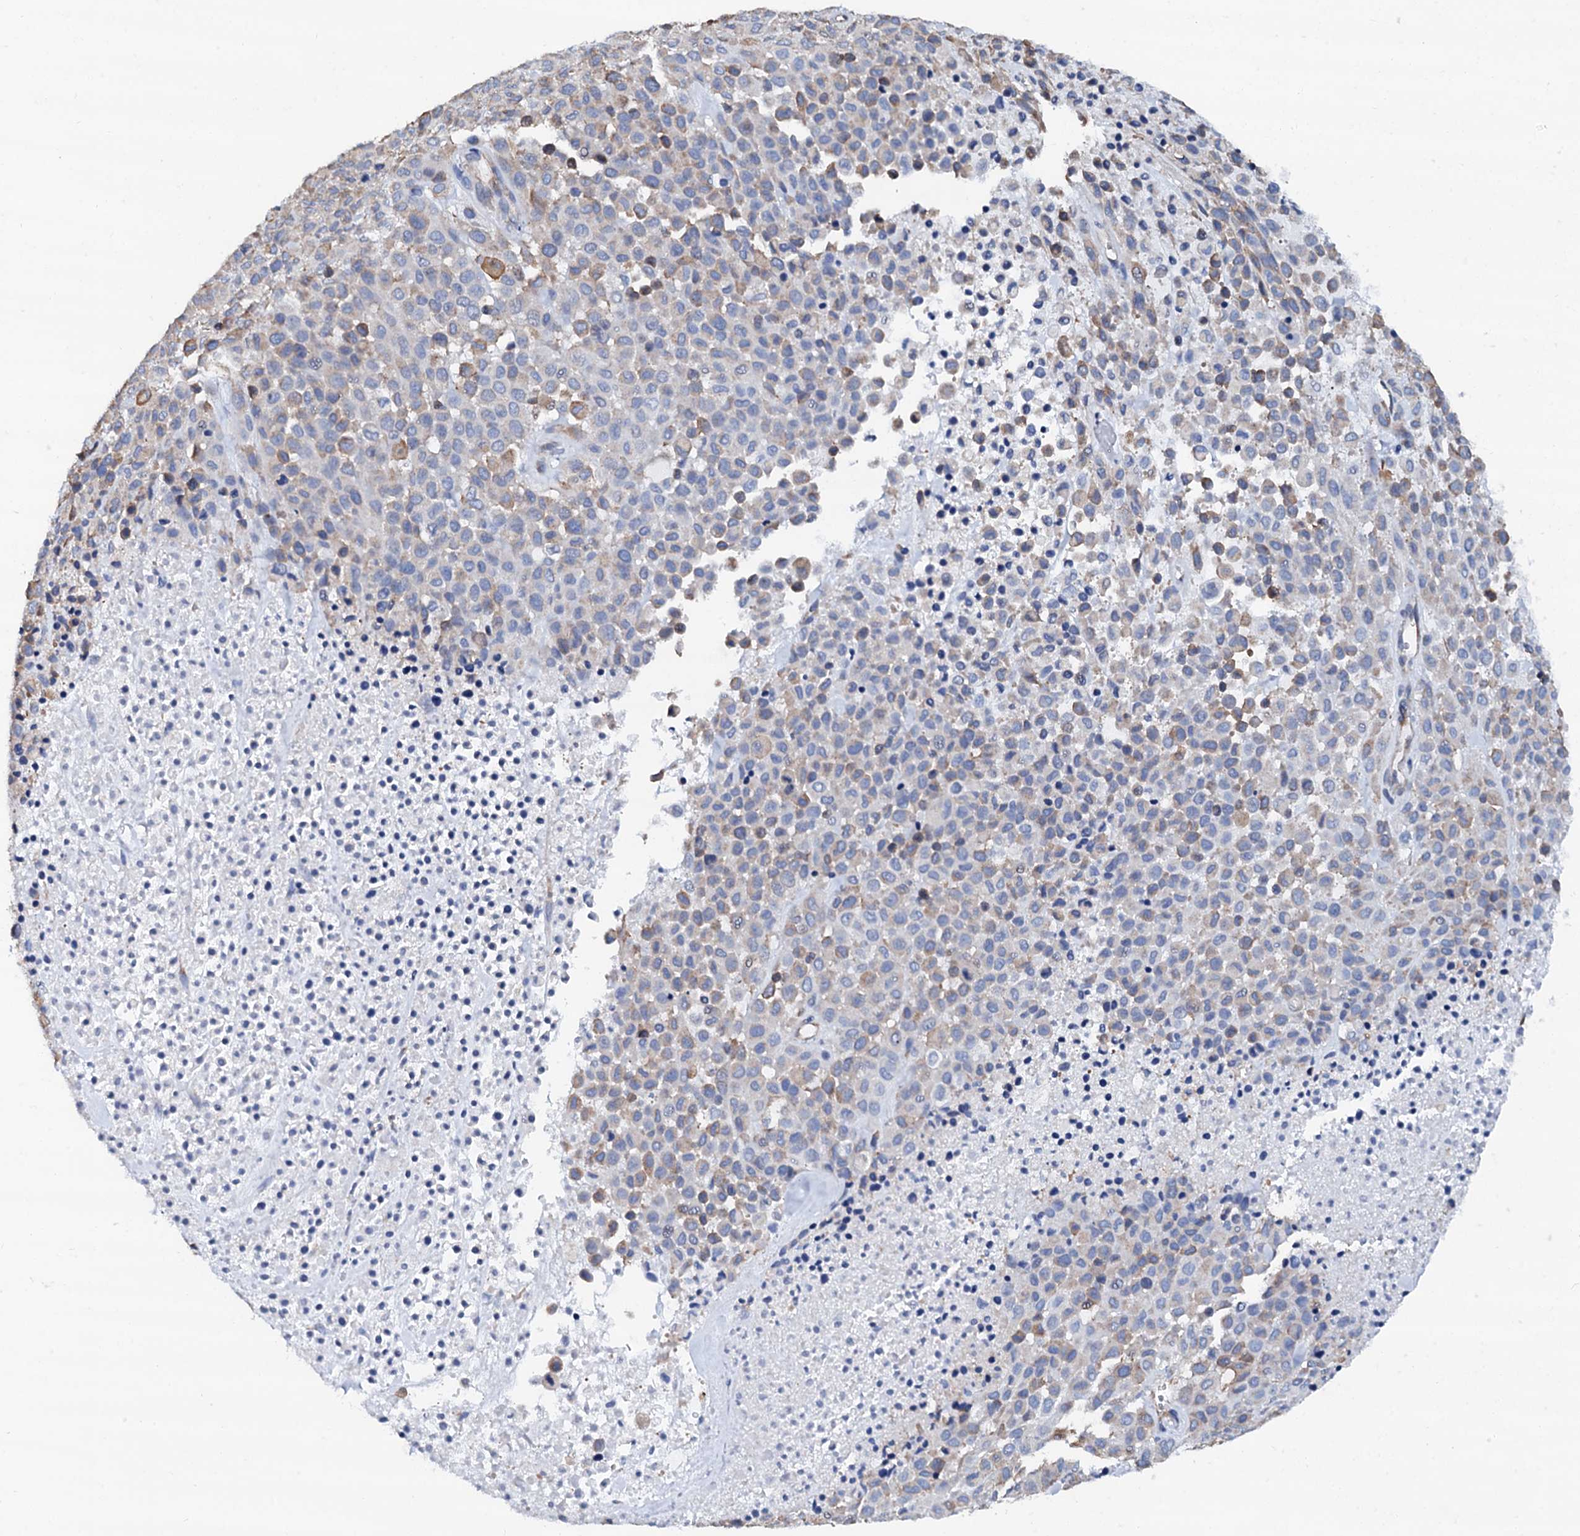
{"staining": {"intensity": "weak", "quantity": "<25%", "location": "cytoplasmic/membranous"}, "tissue": "melanoma", "cell_type": "Tumor cells", "image_type": "cancer", "snomed": [{"axis": "morphology", "description": "Malignant melanoma, Metastatic site"}, {"axis": "topography", "description": "Skin"}], "caption": "Tumor cells are negative for brown protein staining in malignant melanoma (metastatic site). (Stains: DAB (3,3'-diaminobenzidine) immunohistochemistry (IHC) with hematoxylin counter stain, Microscopy: brightfield microscopy at high magnification).", "gene": "AKAP3", "patient": {"sex": "female", "age": 81}}